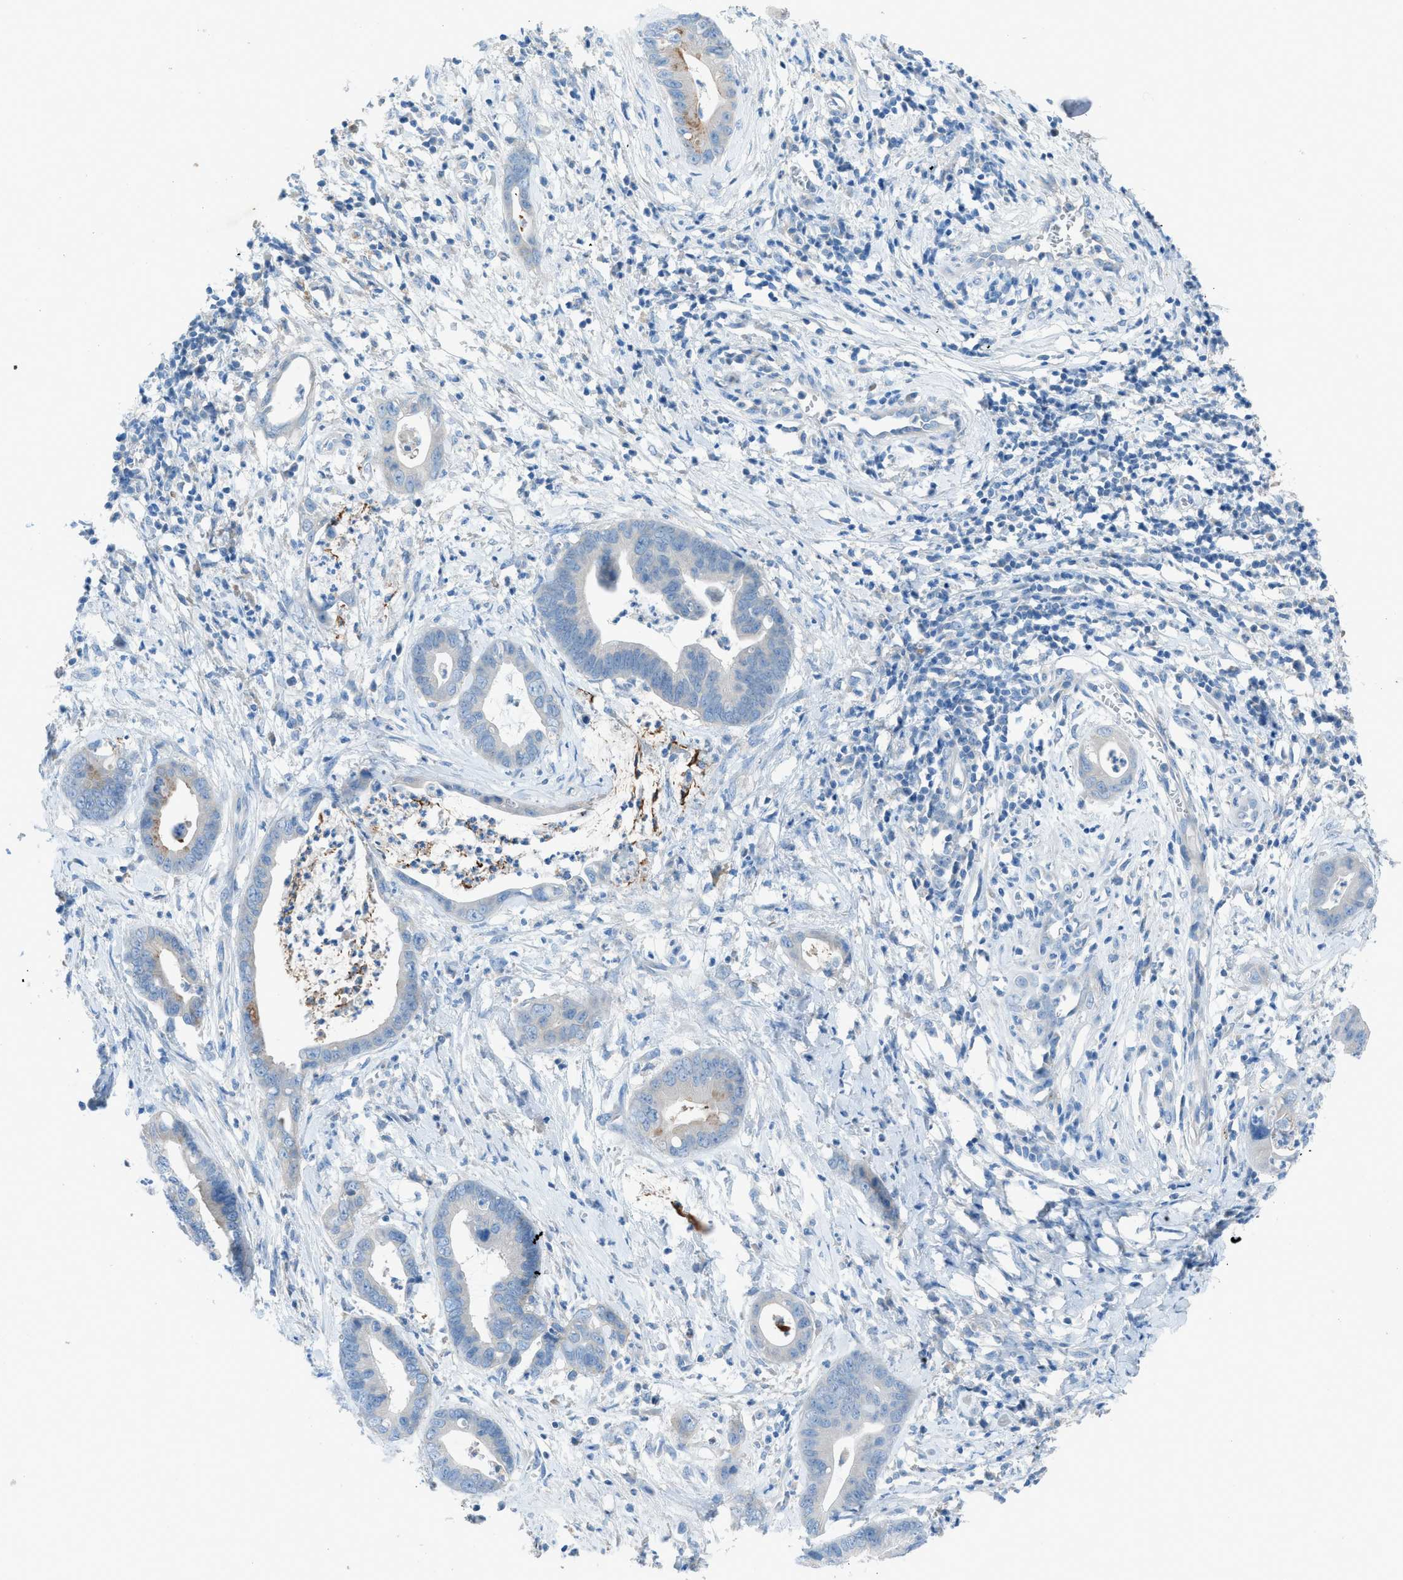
{"staining": {"intensity": "moderate", "quantity": "<25%", "location": "cytoplasmic/membranous"}, "tissue": "cervical cancer", "cell_type": "Tumor cells", "image_type": "cancer", "snomed": [{"axis": "morphology", "description": "Adenocarcinoma, NOS"}, {"axis": "topography", "description": "Cervix"}], "caption": "Protein positivity by IHC shows moderate cytoplasmic/membranous positivity in about <25% of tumor cells in cervical adenocarcinoma.", "gene": "C5AR2", "patient": {"sex": "female", "age": 44}}